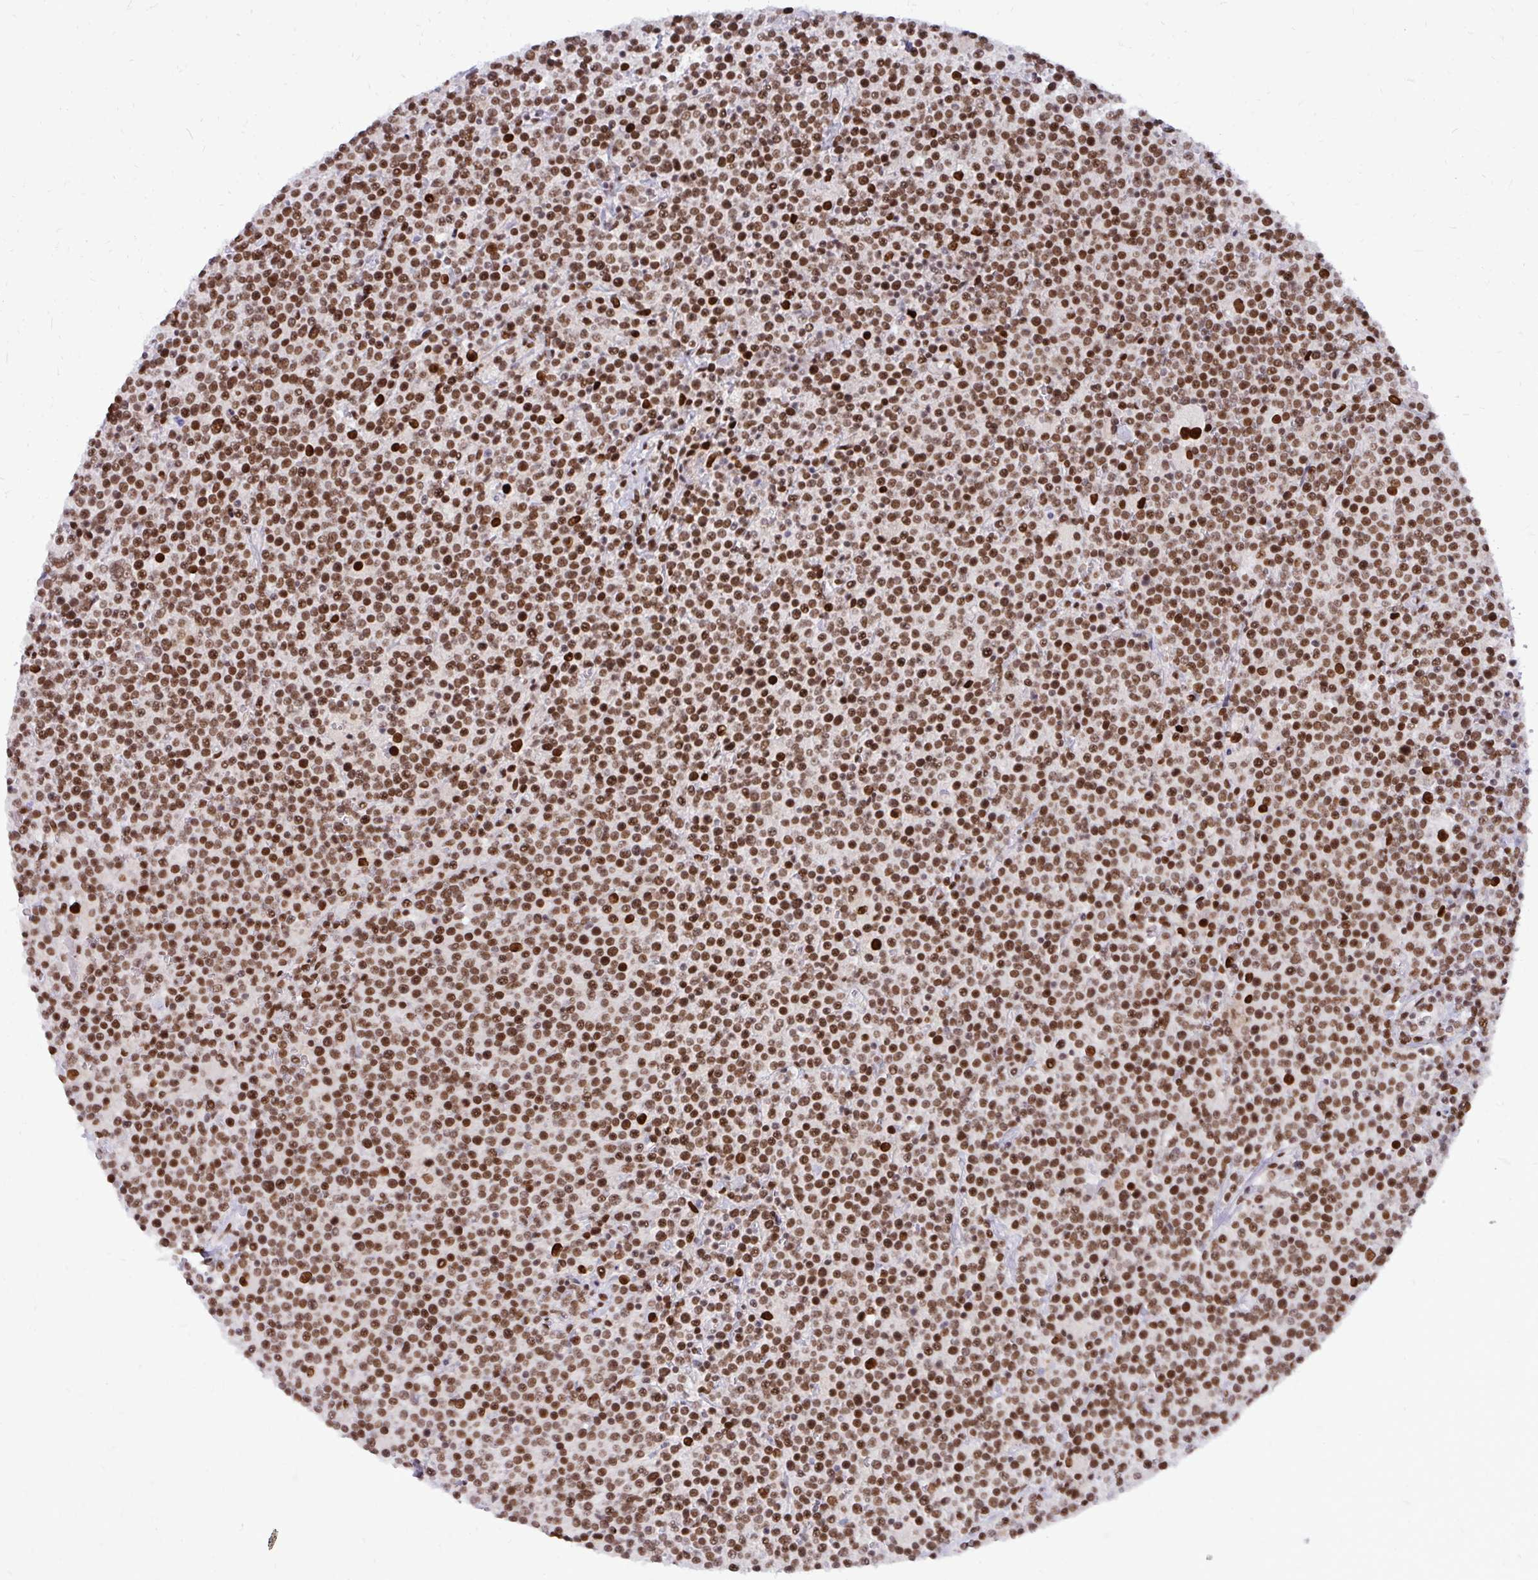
{"staining": {"intensity": "strong", "quantity": ">75%", "location": "nuclear"}, "tissue": "lymphoma", "cell_type": "Tumor cells", "image_type": "cancer", "snomed": [{"axis": "morphology", "description": "Malignant lymphoma, non-Hodgkin's type, High grade"}, {"axis": "topography", "description": "Lymph node"}], "caption": "This histopathology image displays high-grade malignant lymphoma, non-Hodgkin's type stained with immunohistochemistry (IHC) to label a protein in brown. The nuclear of tumor cells show strong positivity for the protein. Nuclei are counter-stained blue.", "gene": "CDYL", "patient": {"sex": "male", "age": 61}}